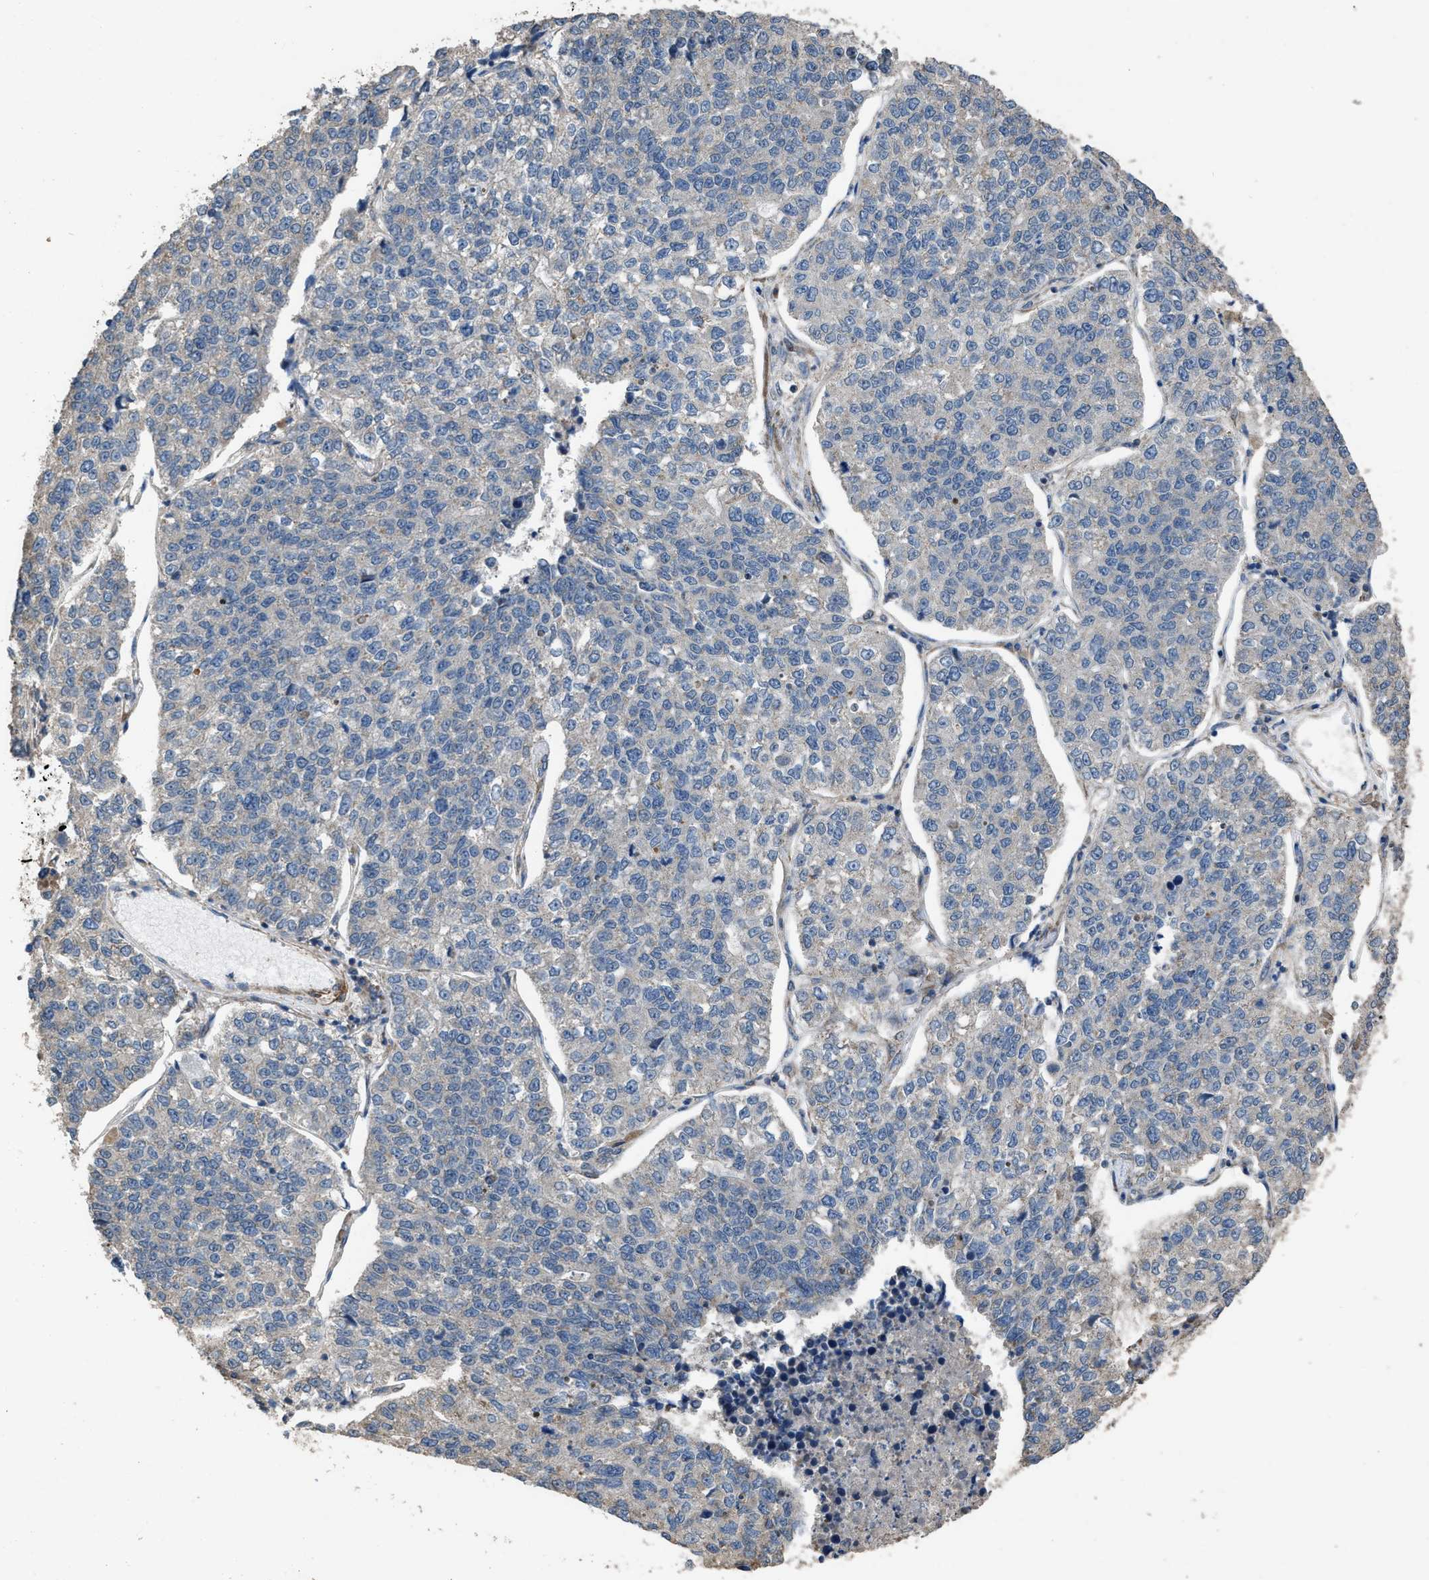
{"staining": {"intensity": "negative", "quantity": "none", "location": "none"}, "tissue": "lung cancer", "cell_type": "Tumor cells", "image_type": "cancer", "snomed": [{"axis": "morphology", "description": "Adenocarcinoma, NOS"}, {"axis": "topography", "description": "Lung"}], "caption": "A high-resolution micrograph shows immunohistochemistry staining of adenocarcinoma (lung), which displays no significant expression in tumor cells.", "gene": "ARL6", "patient": {"sex": "male", "age": 49}}